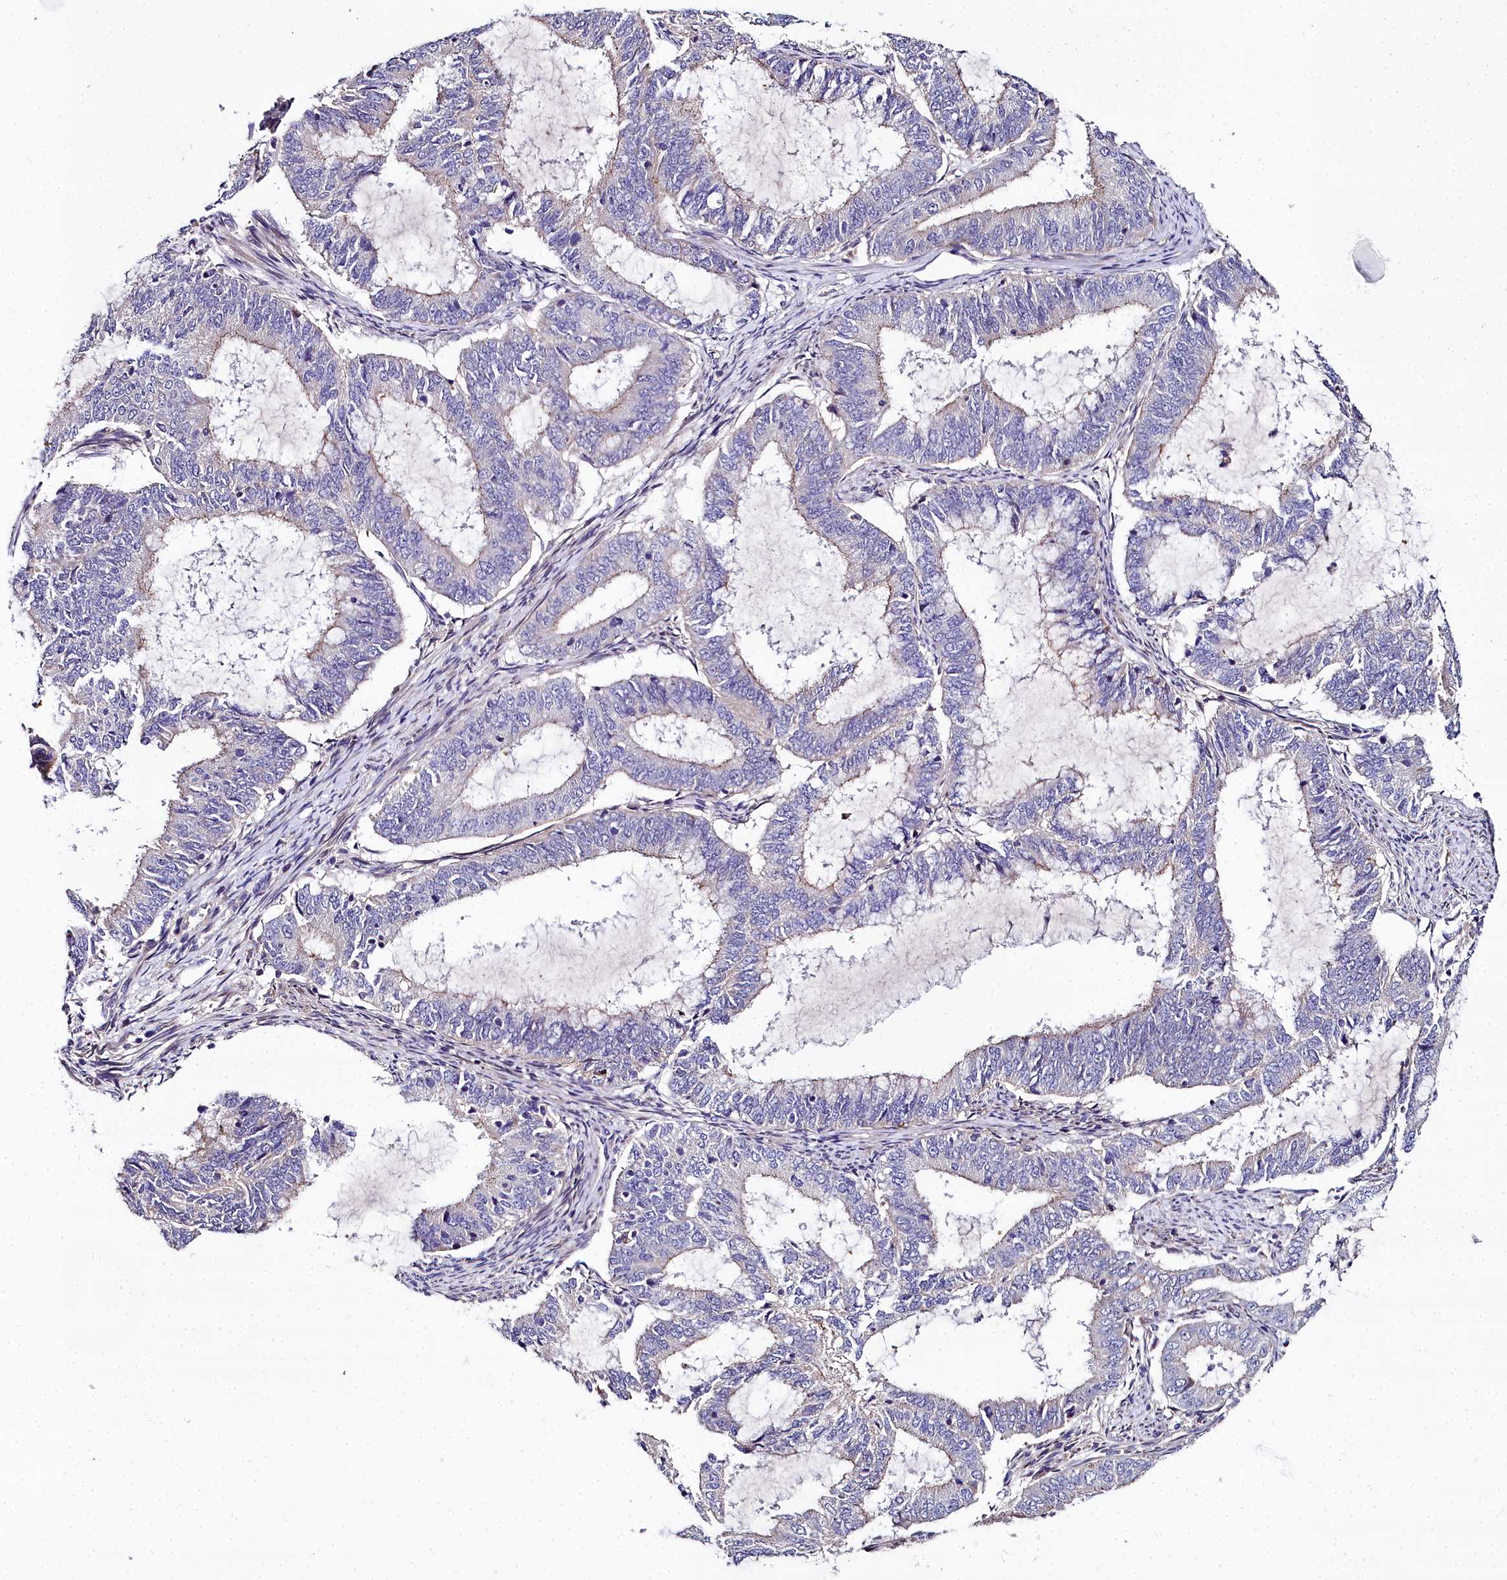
{"staining": {"intensity": "negative", "quantity": "none", "location": "none"}, "tissue": "endometrial cancer", "cell_type": "Tumor cells", "image_type": "cancer", "snomed": [{"axis": "morphology", "description": "Adenocarcinoma, NOS"}, {"axis": "topography", "description": "Endometrium"}], "caption": "Immunohistochemistry of endometrial cancer displays no expression in tumor cells.", "gene": "NT5M", "patient": {"sex": "female", "age": 51}}